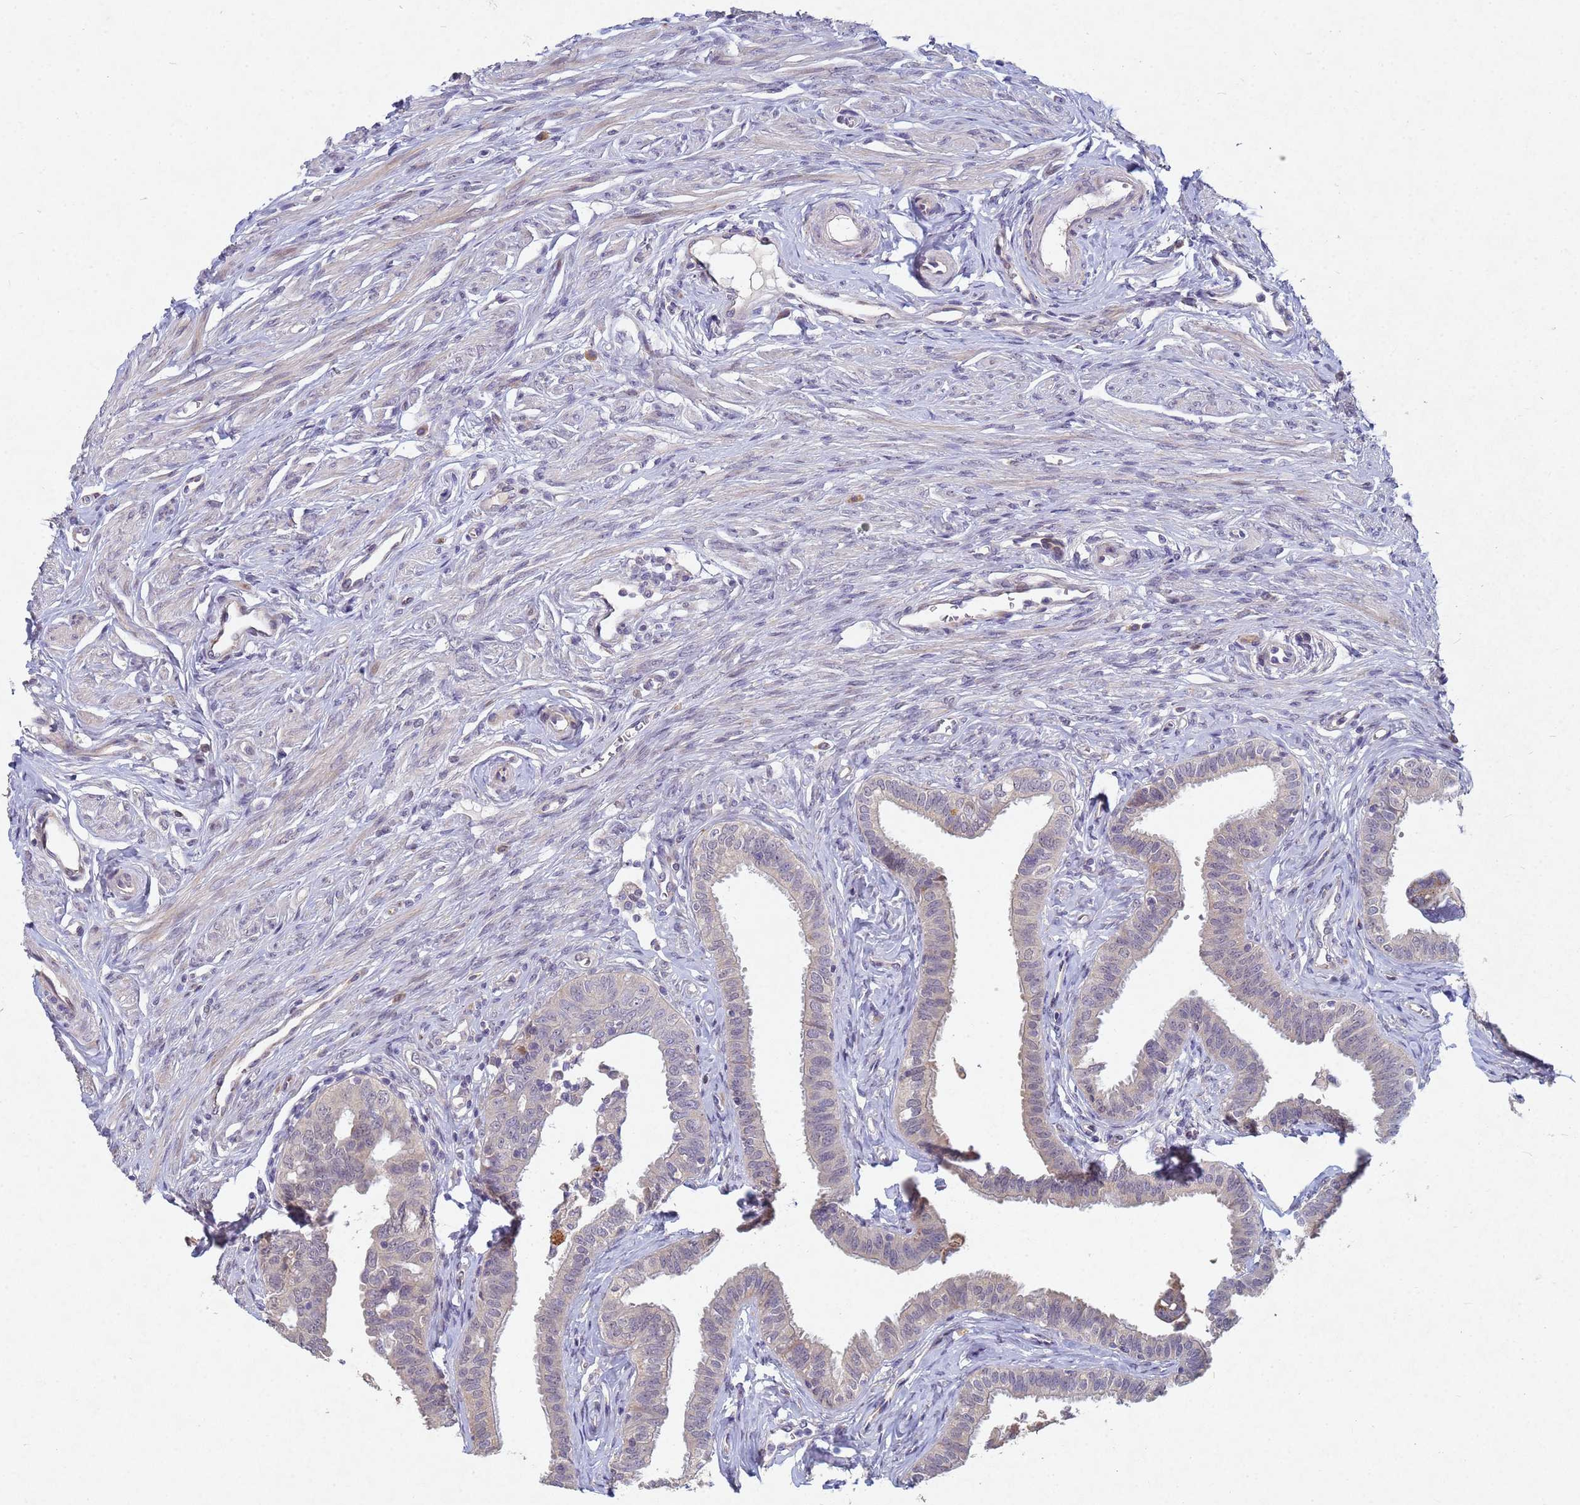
{"staining": {"intensity": "weak", "quantity": "25%-75%", "location": "cytoplasmic/membranous"}, "tissue": "fallopian tube", "cell_type": "Glandular cells", "image_type": "normal", "snomed": [{"axis": "morphology", "description": "Normal tissue, NOS"}, {"axis": "morphology", "description": "Carcinoma, NOS"}, {"axis": "topography", "description": "Fallopian tube"}, {"axis": "topography", "description": "Ovary"}], "caption": "Normal fallopian tube reveals weak cytoplasmic/membranous staining in about 25%-75% of glandular cells.", "gene": "TNPO2", "patient": {"sex": "female", "age": 59}}